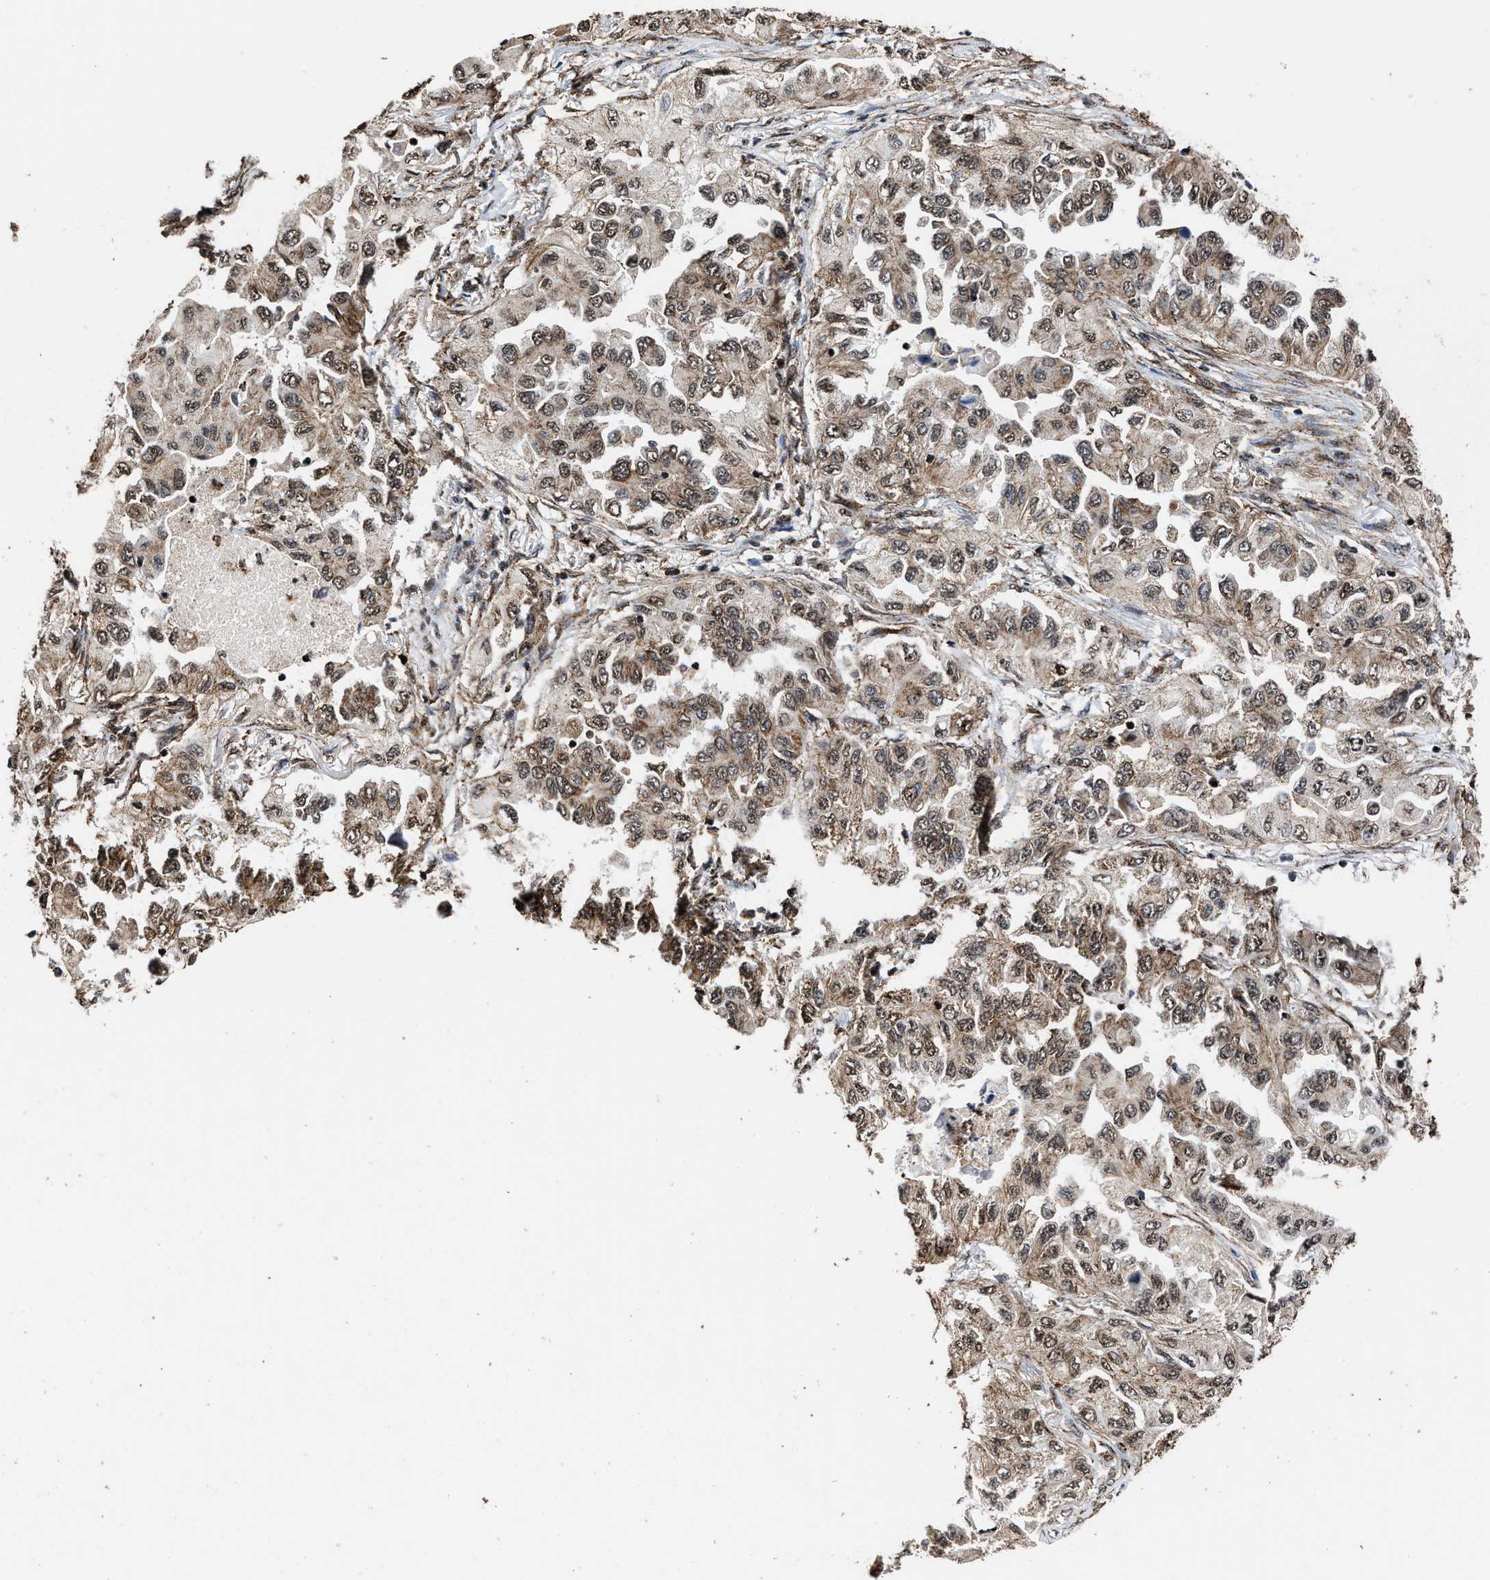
{"staining": {"intensity": "moderate", "quantity": ">75%", "location": "cytoplasmic/membranous,nuclear"}, "tissue": "lung cancer", "cell_type": "Tumor cells", "image_type": "cancer", "snomed": [{"axis": "morphology", "description": "Adenocarcinoma, NOS"}, {"axis": "topography", "description": "Lung"}], "caption": "Brown immunohistochemical staining in lung cancer displays moderate cytoplasmic/membranous and nuclear expression in approximately >75% of tumor cells. (DAB IHC with brightfield microscopy, high magnification).", "gene": "SEPTIN2", "patient": {"sex": "female", "age": 65}}